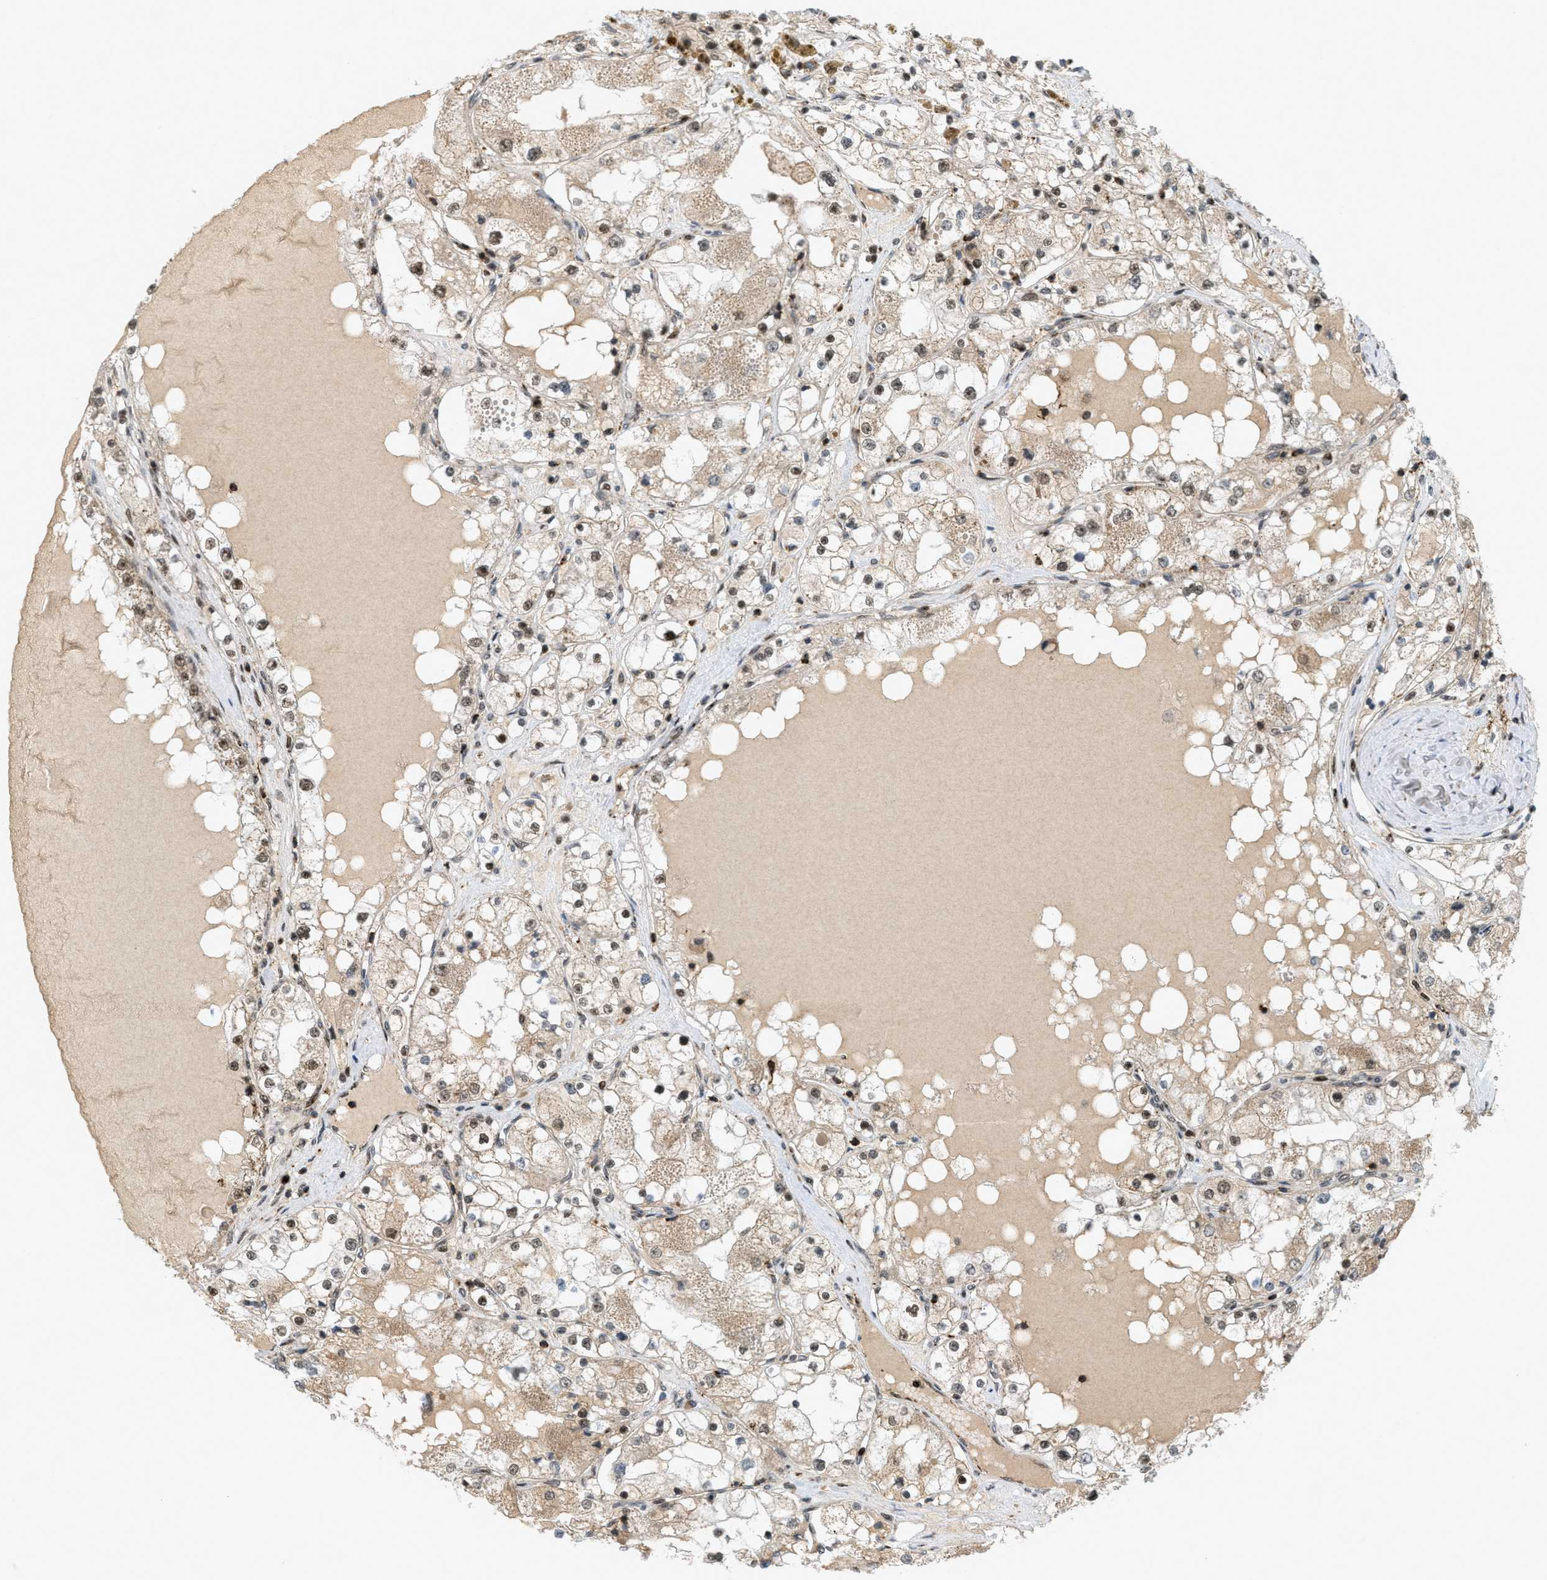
{"staining": {"intensity": "weak", "quantity": "25%-75%", "location": "cytoplasmic/membranous,nuclear"}, "tissue": "renal cancer", "cell_type": "Tumor cells", "image_type": "cancer", "snomed": [{"axis": "morphology", "description": "Adenocarcinoma, NOS"}, {"axis": "topography", "description": "Kidney"}], "caption": "IHC image of neoplastic tissue: human renal cancer (adenocarcinoma) stained using immunohistochemistry (IHC) demonstrates low levels of weak protein expression localized specifically in the cytoplasmic/membranous and nuclear of tumor cells, appearing as a cytoplasmic/membranous and nuclear brown color.", "gene": "TLK1", "patient": {"sex": "male", "age": 68}}